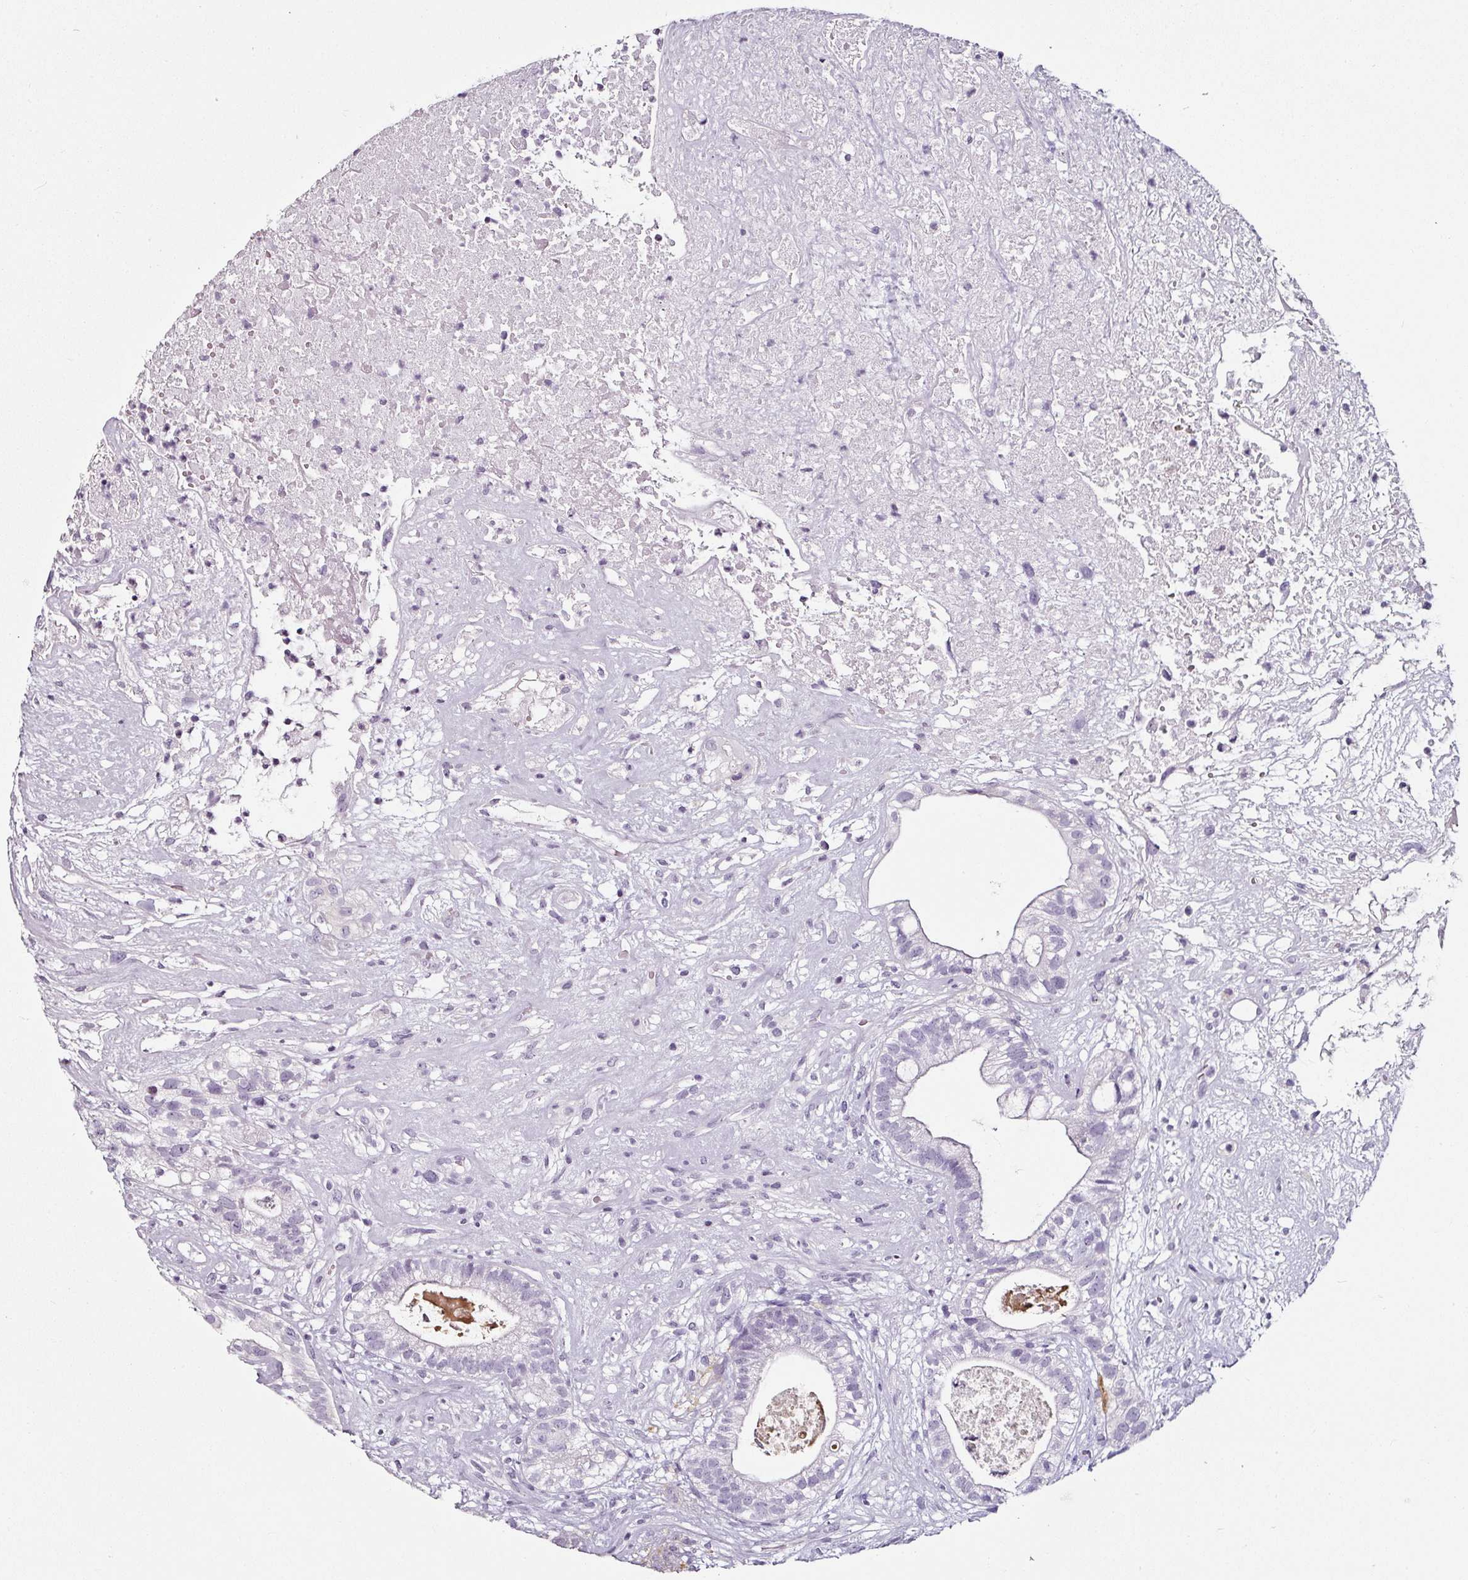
{"staining": {"intensity": "weak", "quantity": "<25%", "location": "cytoplasmic/membranous"}, "tissue": "testis cancer", "cell_type": "Tumor cells", "image_type": "cancer", "snomed": [{"axis": "morphology", "description": "Seminoma, NOS"}, {"axis": "morphology", "description": "Carcinoma, Embryonal, NOS"}, {"axis": "topography", "description": "Testis"}], "caption": "Tumor cells show no significant protein expression in testis cancer.", "gene": "CAP2", "patient": {"sex": "male", "age": 41}}